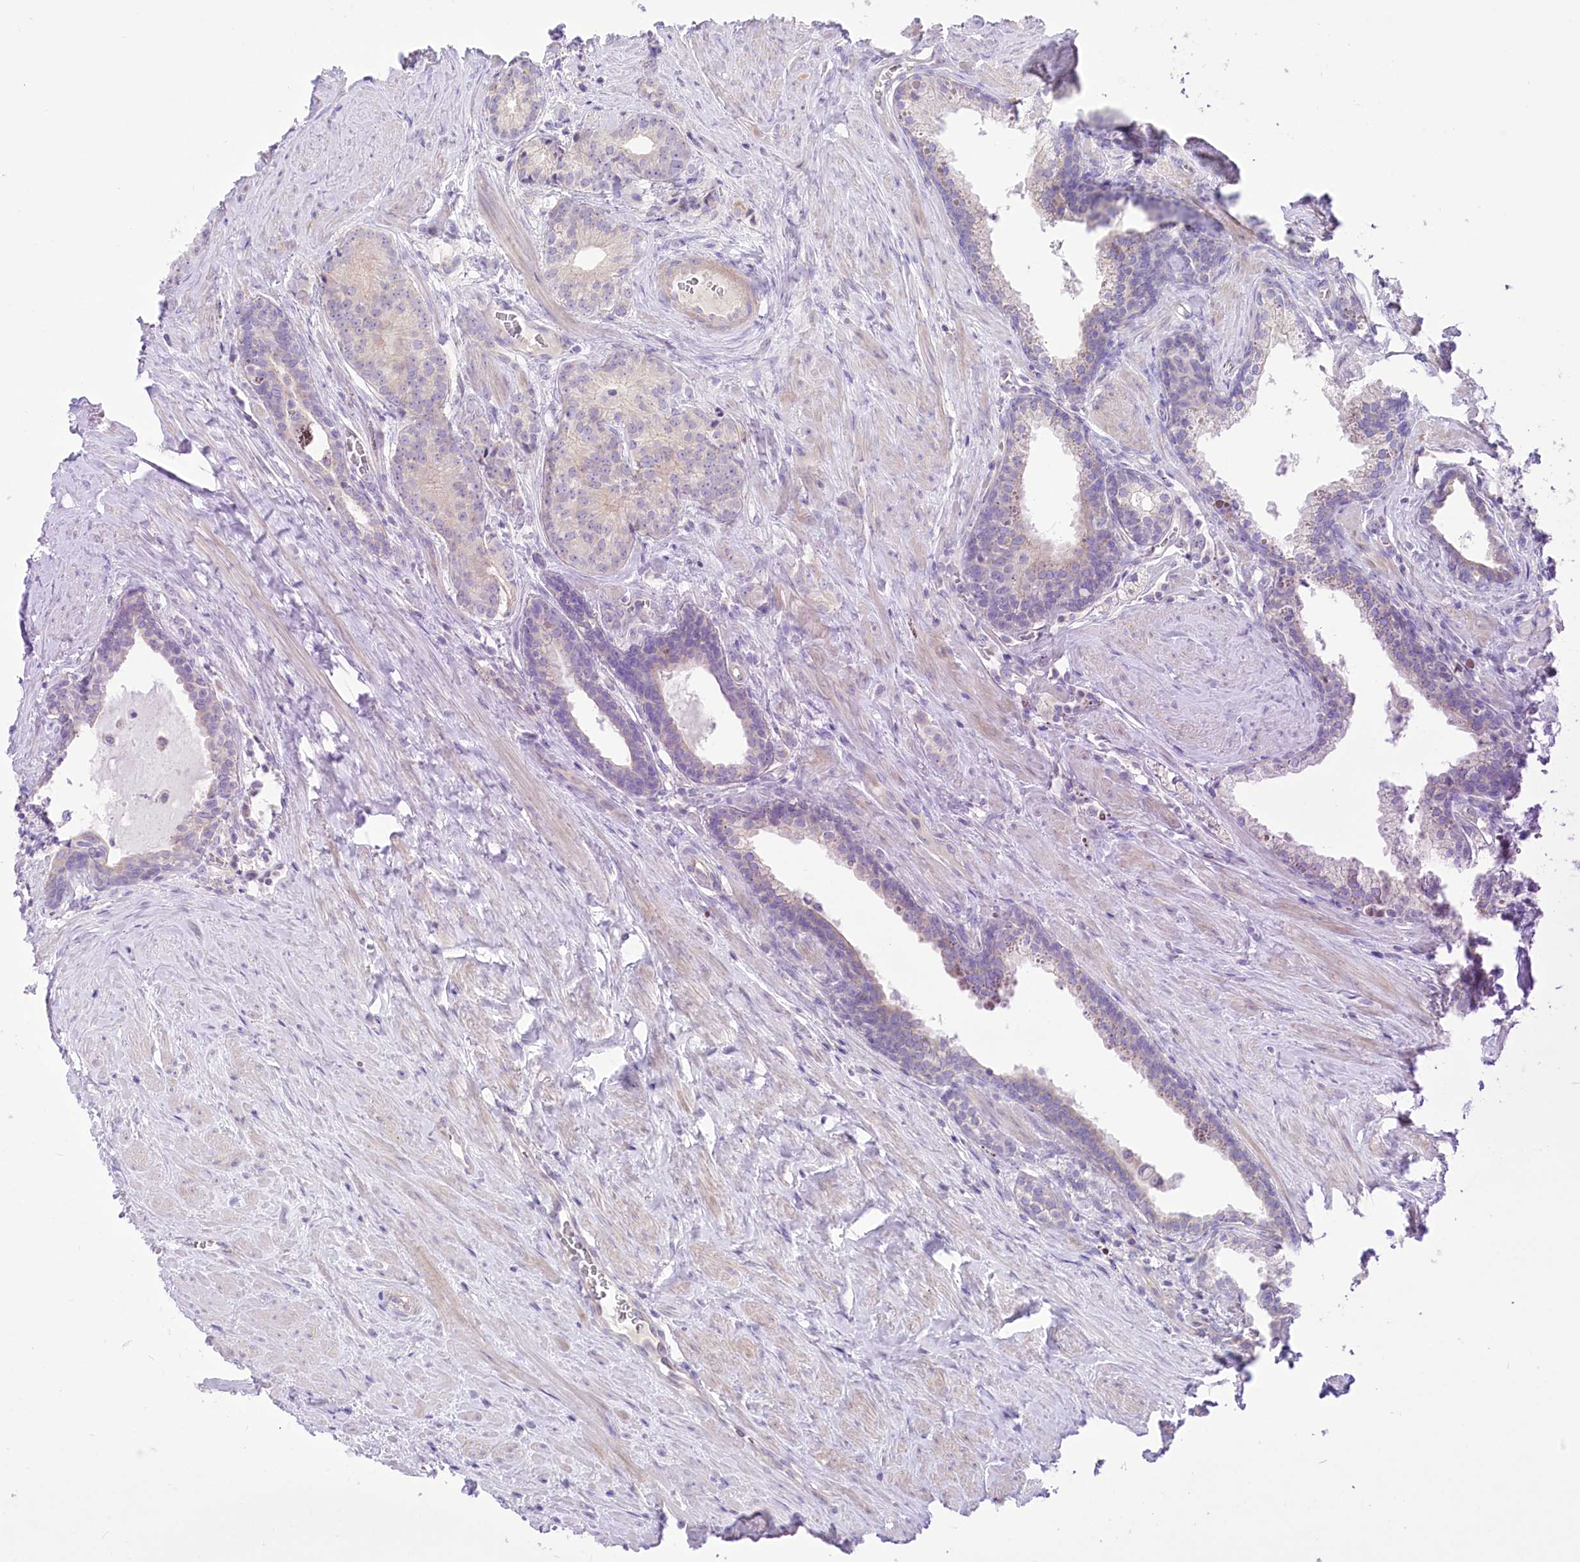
{"staining": {"intensity": "negative", "quantity": "none", "location": "none"}, "tissue": "prostate cancer", "cell_type": "Tumor cells", "image_type": "cancer", "snomed": [{"axis": "morphology", "description": "Adenocarcinoma, Low grade"}, {"axis": "topography", "description": "Prostate"}], "caption": "This is a photomicrograph of immunohistochemistry staining of prostate cancer, which shows no positivity in tumor cells. (DAB (3,3'-diaminobenzidine) immunohistochemistry (IHC) visualized using brightfield microscopy, high magnification).", "gene": "HELT", "patient": {"sex": "male", "age": 71}}